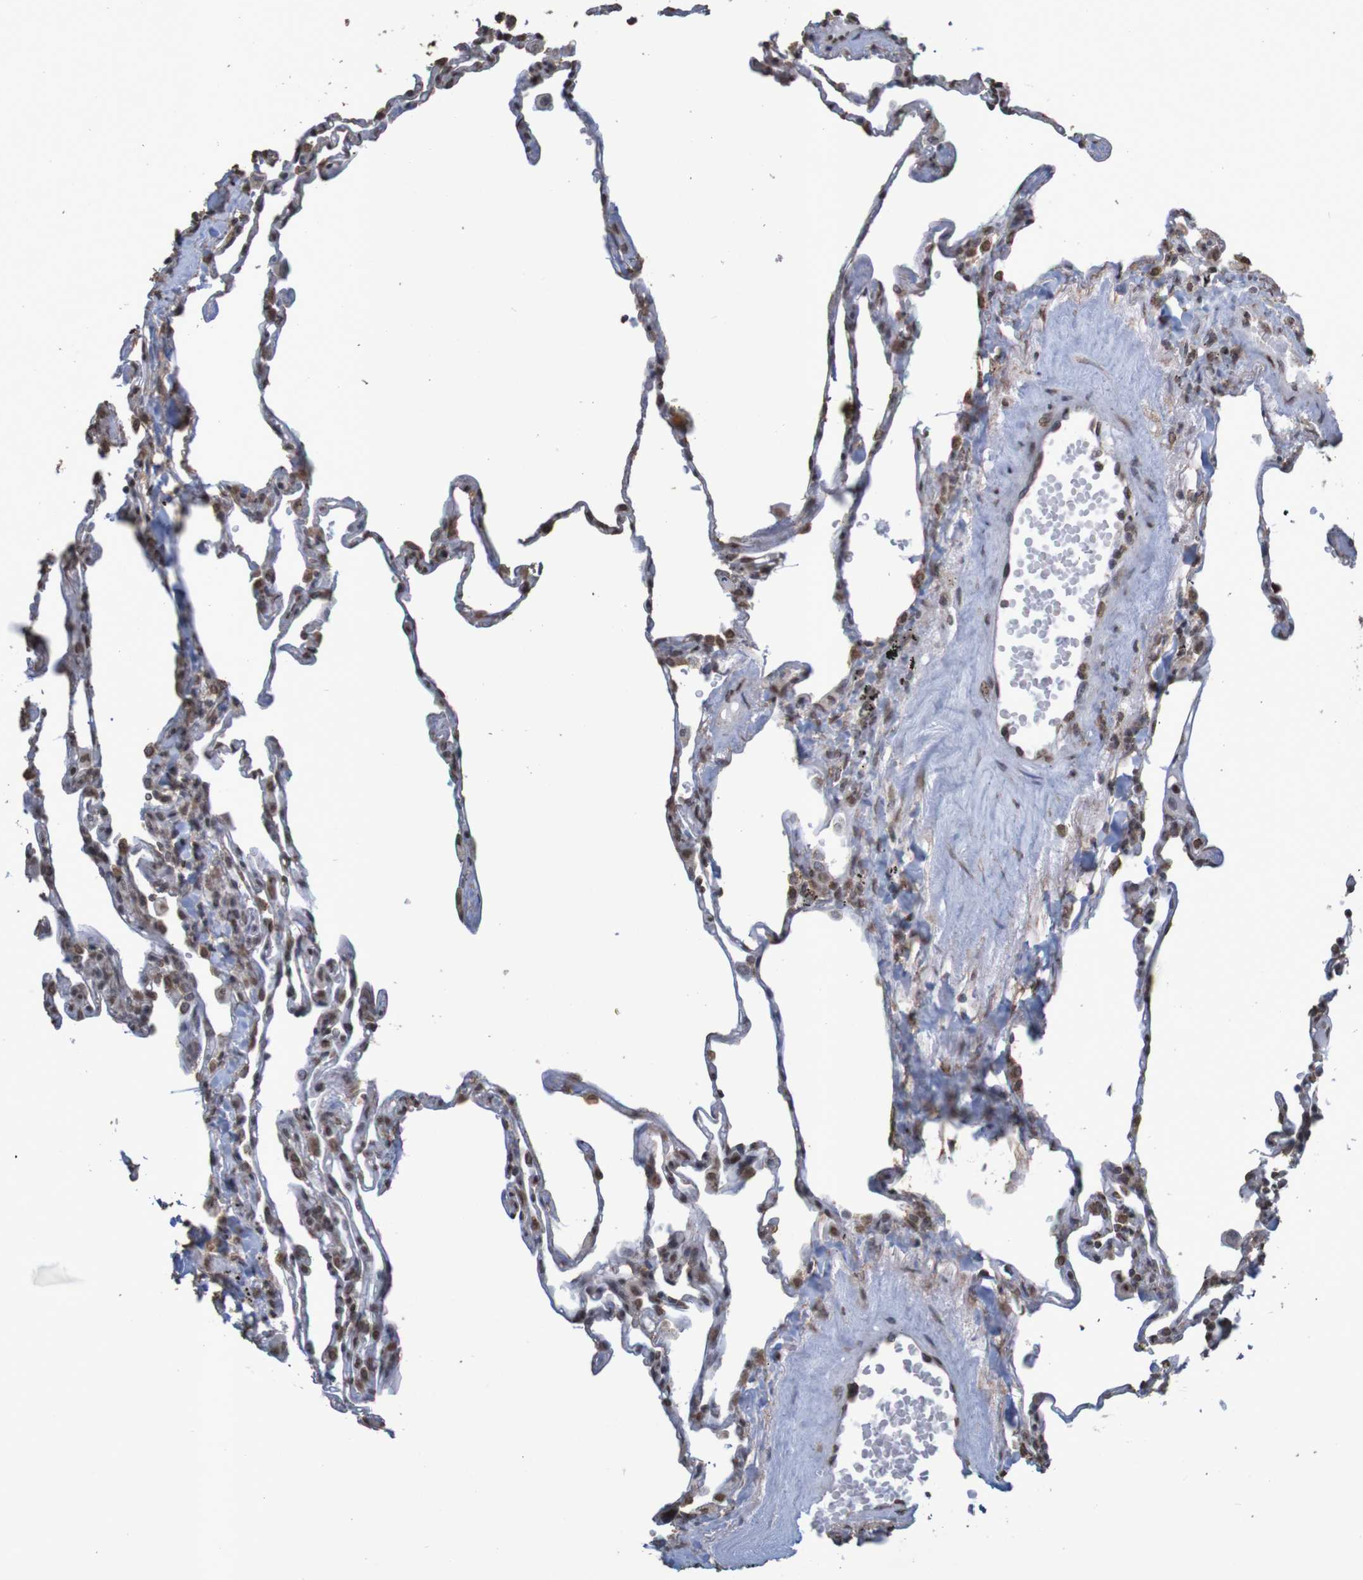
{"staining": {"intensity": "moderate", "quantity": ">75%", "location": "nuclear"}, "tissue": "lung", "cell_type": "Alveolar cells", "image_type": "normal", "snomed": [{"axis": "morphology", "description": "Normal tissue, NOS"}, {"axis": "topography", "description": "Lung"}], "caption": "This micrograph displays immunohistochemistry (IHC) staining of unremarkable human lung, with medium moderate nuclear expression in about >75% of alveolar cells.", "gene": "GFI1", "patient": {"sex": "male", "age": 59}}